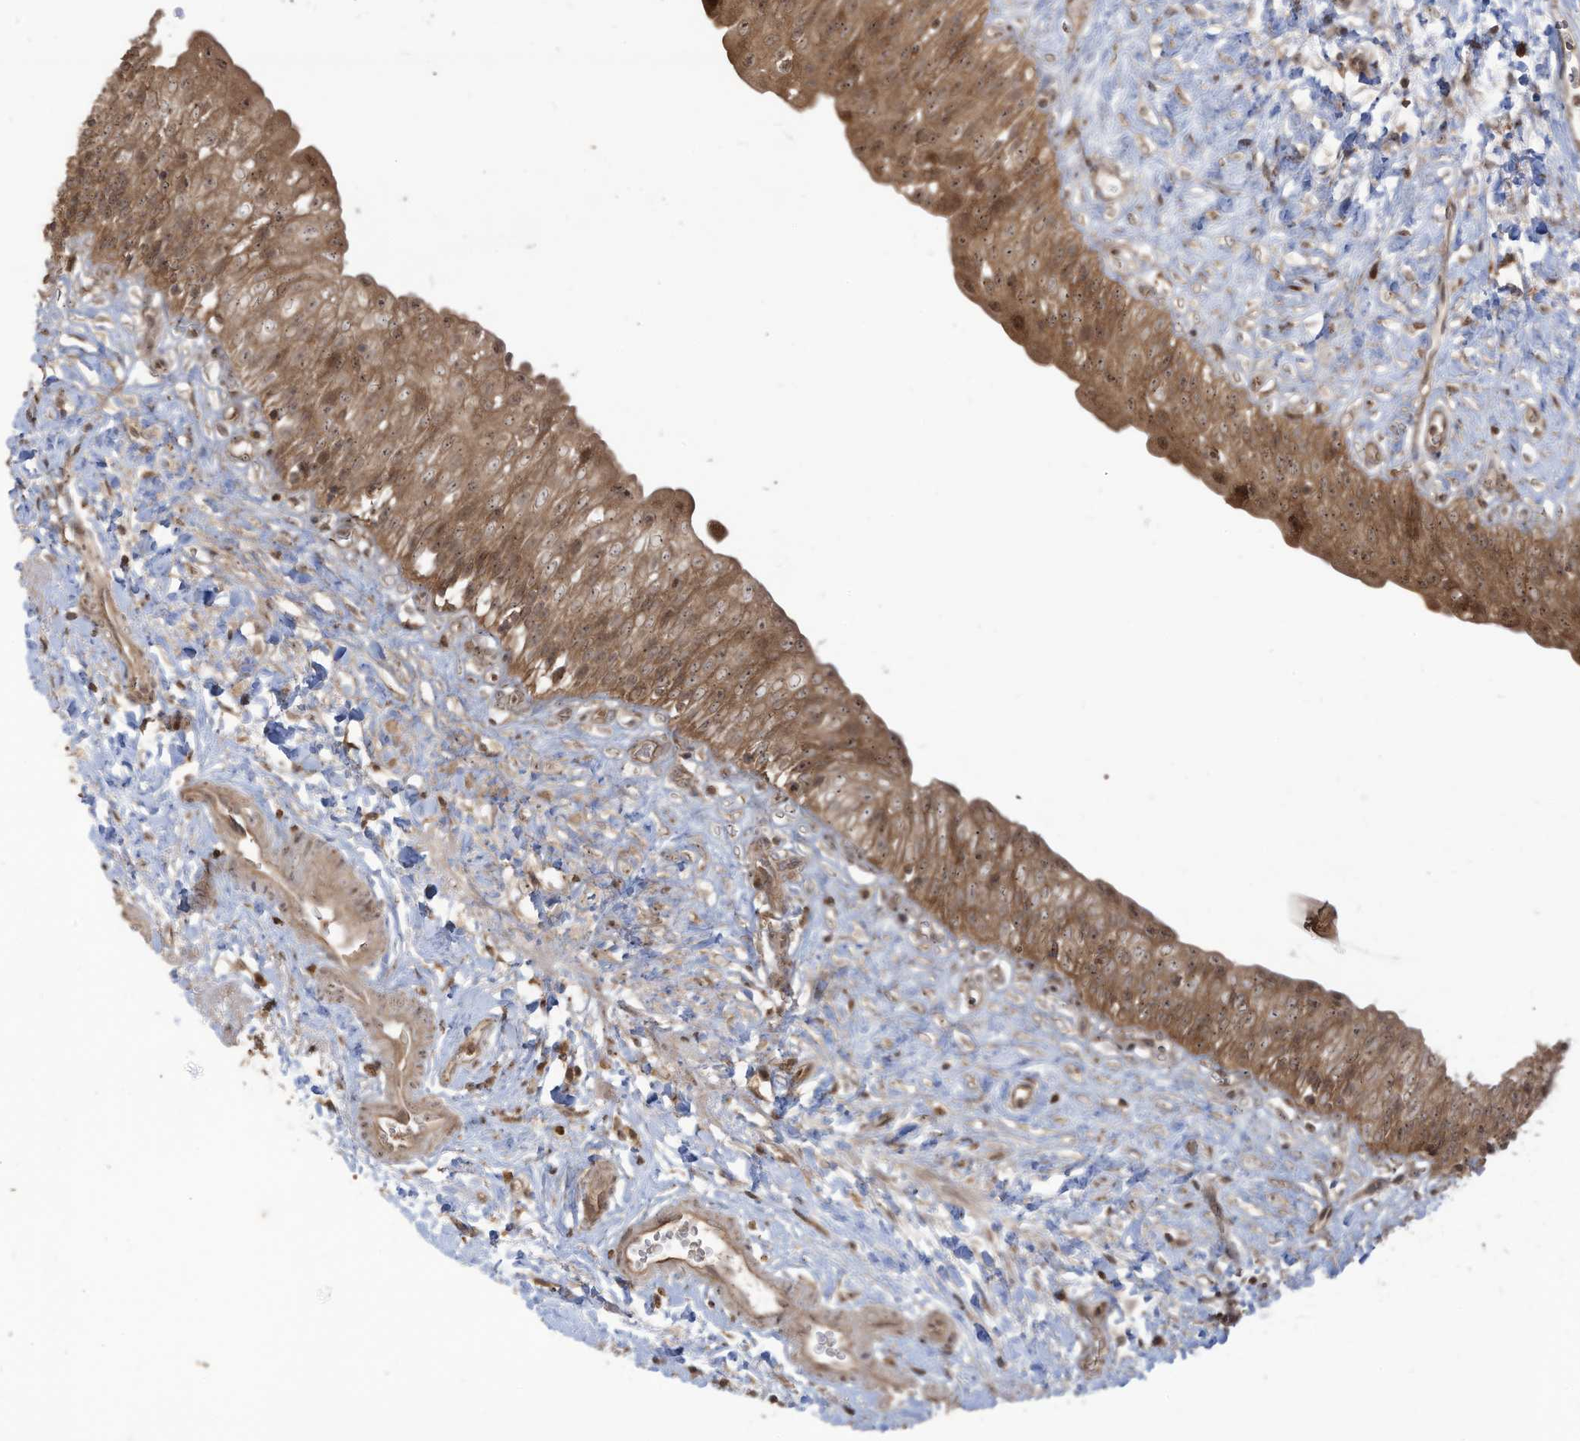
{"staining": {"intensity": "moderate", "quantity": ">75%", "location": "cytoplasmic/membranous,nuclear"}, "tissue": "urinary bladder", "cell_type": "Urothelial cells", "image_type": "normal", "snomed": [{"axis": "morphology", "description": "Normal tissue, NOS"}, {"axis": "topography", "description": "Urinary bladder"}], "caption": "Brown immunohistochemical staining in normal urinary bladder exhibits moderate cytoplasmic/membranous,nuclear positivity in about >75% of urothelial cells. The staining was performed using DAB (3,3'-diaminobenzidine), with brown indicating positive protein expression. Nuclei are stained blue with hematoxylin.", "gene": "CARF", "patient": {"sex": "male", "age": 51}}